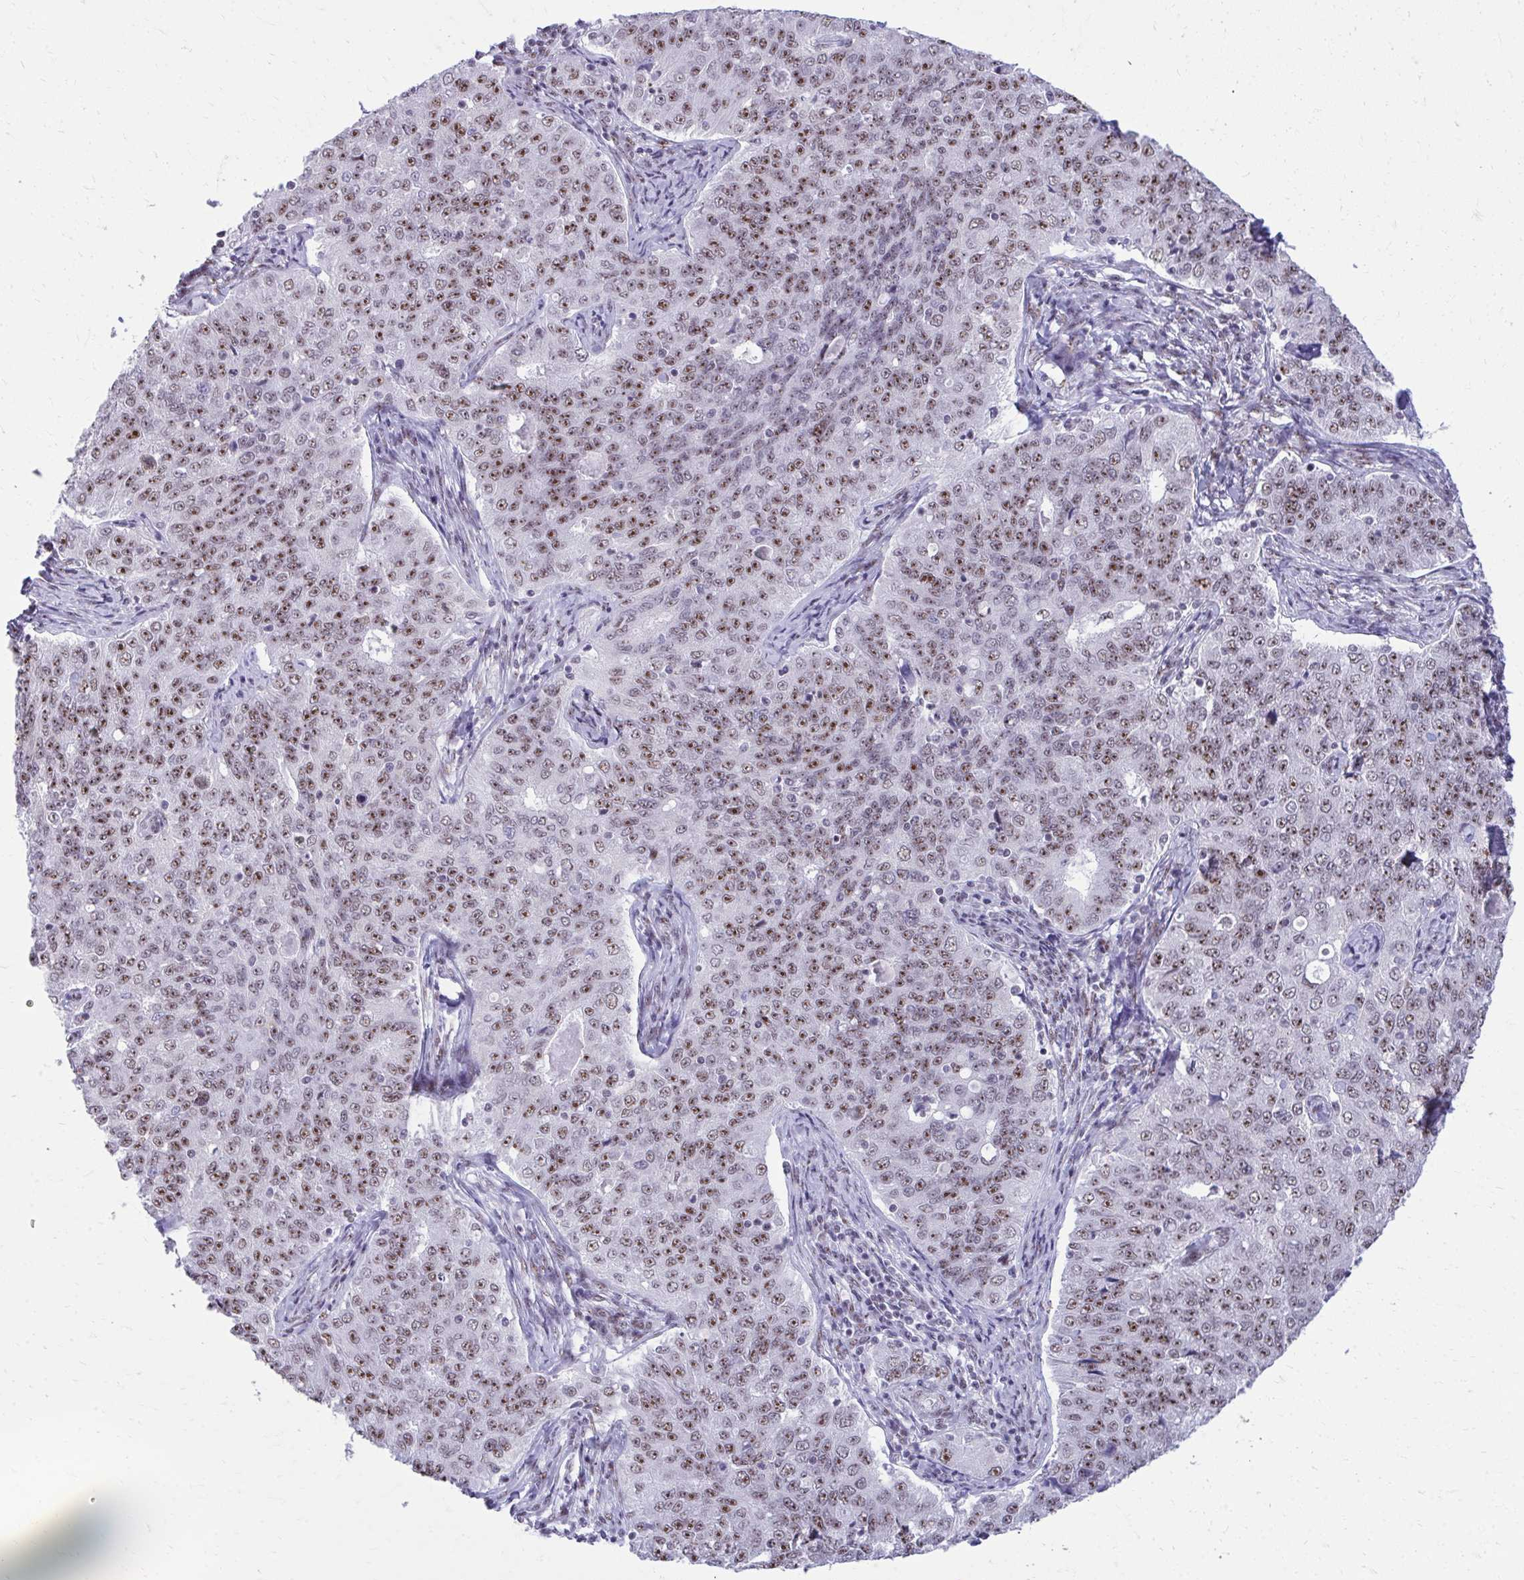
{"staining": {"intensity": "strong", "quantity": ">75%", "location": "nuclear"}, "tissue": "endometrial cancer", "cell_type": "Tumor cells", "image_type": "cancer", "snomed": [{"axis": "morphology", "description": "Adenocarcinoma, NOS"}, {"axis": "topography", "description": "Endometrium"}], "caption": "High-magnification brightfield microscopy of adenocarcinoma (endometrial) stained with DAB (brown) and counterstained with hematoxylin (blue). tumor cells exhibit strong nuclear staining is appreciated in about>75% of cells.", "gene": "PELP1", "patient": {"sex": "female", "age": 43}}